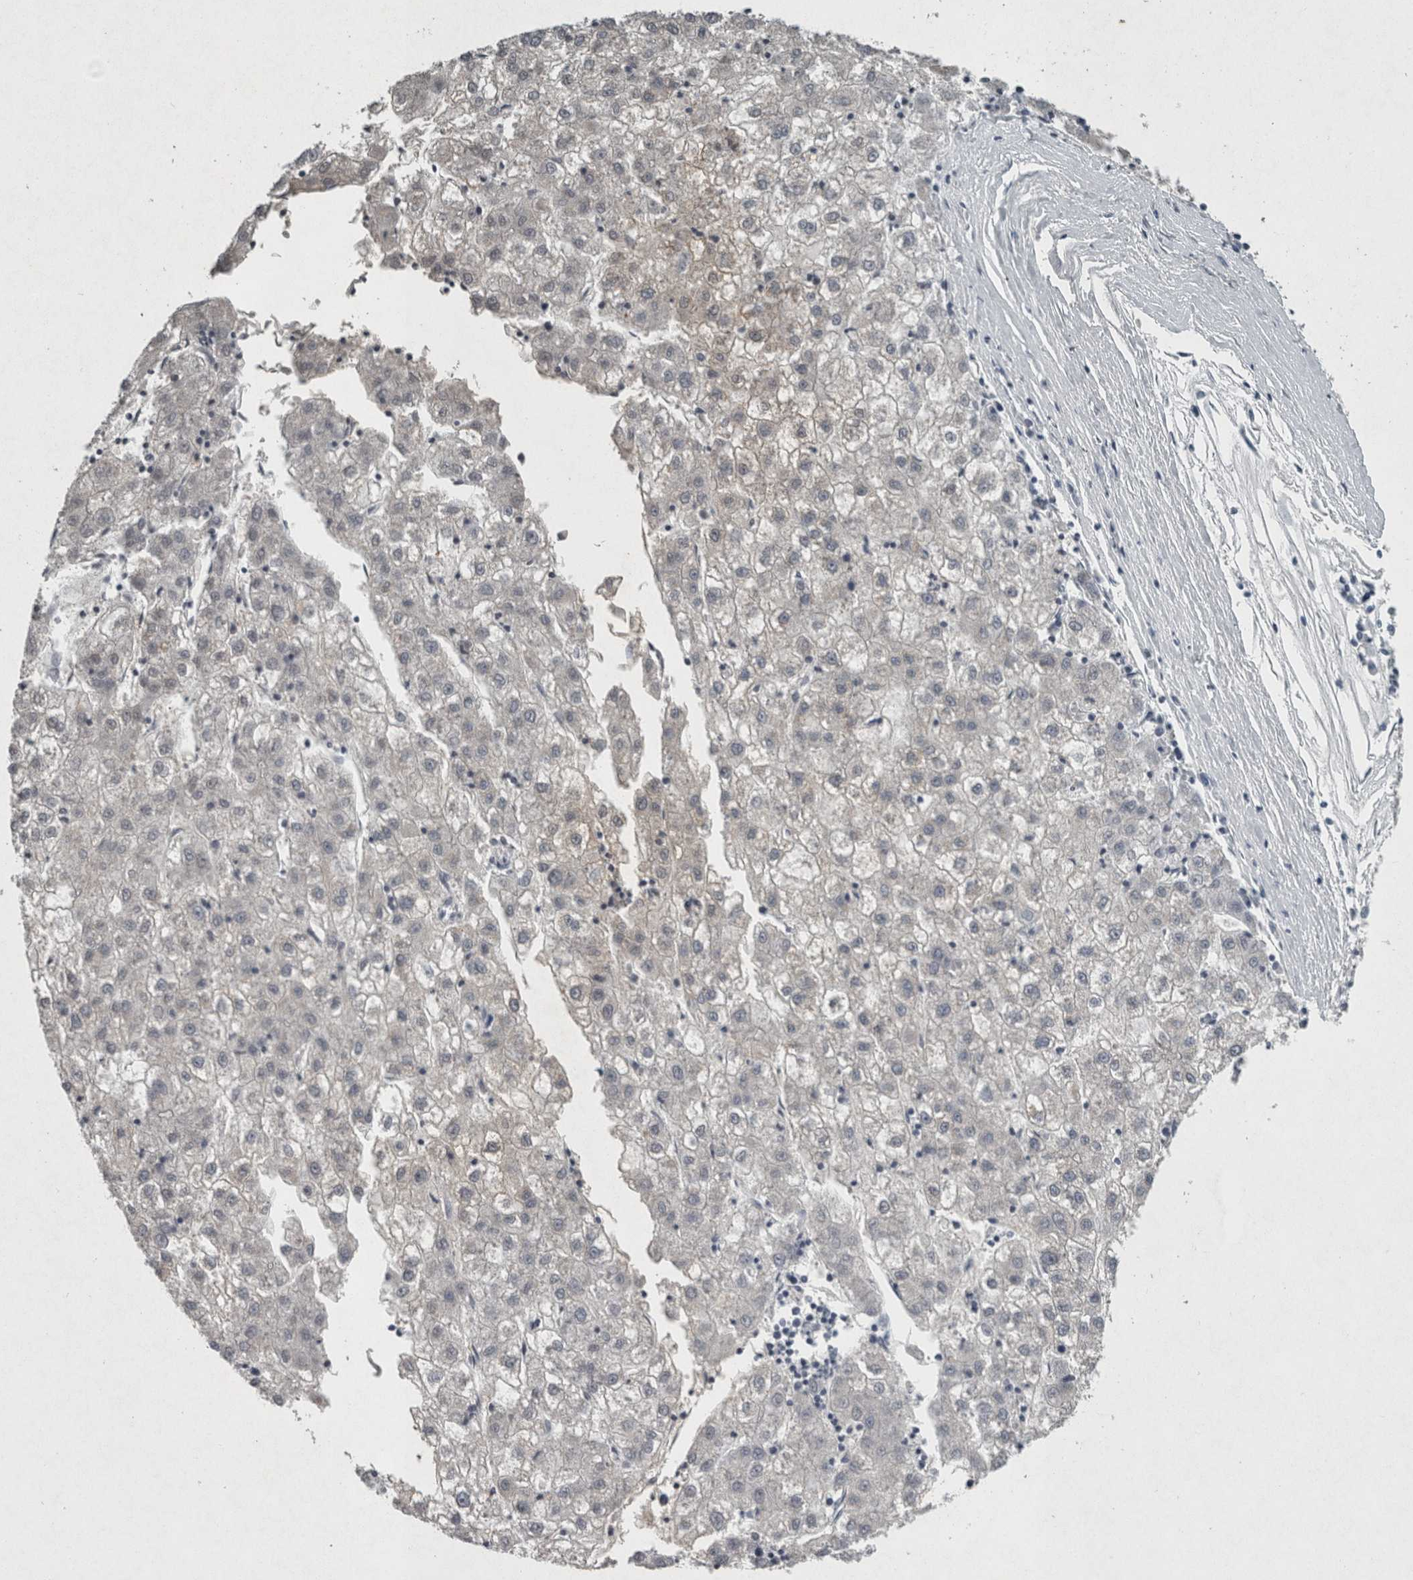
{"staining": {"intensity": "negative", "quantity": "none", "location": "none"}, "tissue": "liver cancer", "cell_type": "Tumor cells", "image_type": "cancer", "snomed": [{"axis": "morphology", "description": "Carcinoma, Hepatocellular, NOS"}, {"axis": "topography", "description": "Liver"}], "caption": "Tumor cells show no significant staining in liver cancer (hepatocellular carcinoma). (Immunohistochemistry, brightfield microscopy, high magnification).", "gene": "WNT7A", "patient": {"sex": "male", "age": 72}}